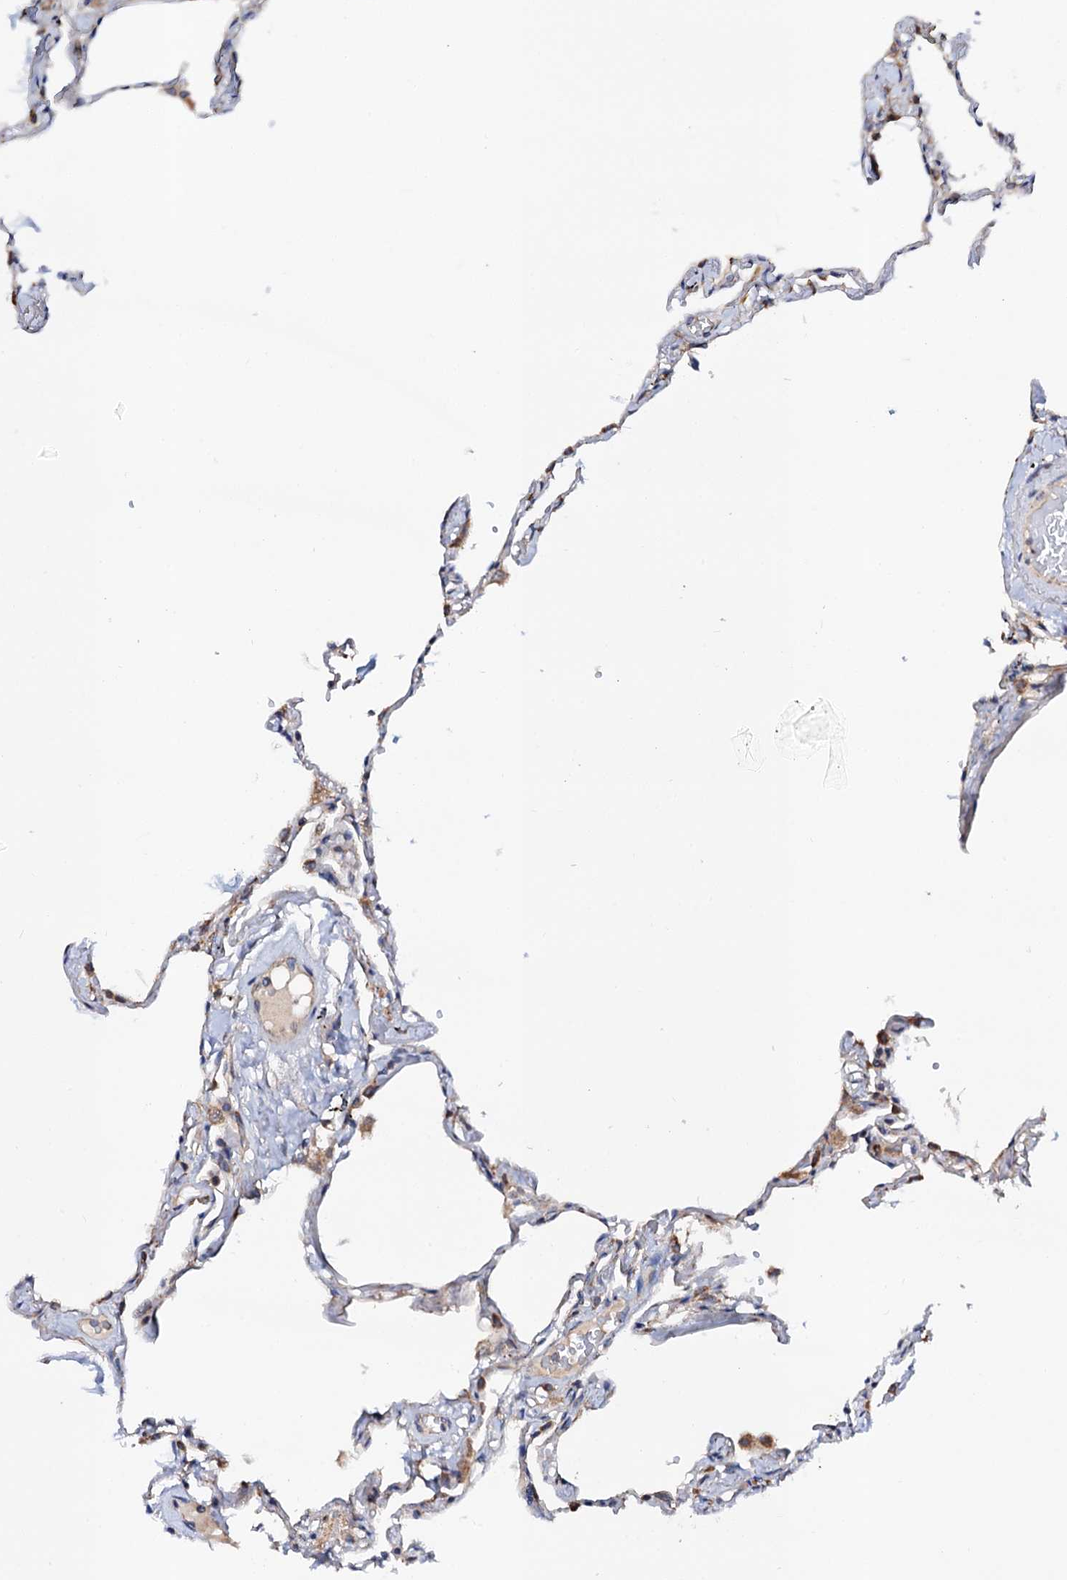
{"staining": {"intensity": "moderate", "quantity": "<25%", "location": "cytoplasmic/membranous"}, "tissue": "lung", "cell_type": "Alveolar cells", "image_type": "normal", "snomed": [{"axis": "morphology", "description": "Normal tissue, NOS"}, {"axis": "topography", "description": "Lung"}], "caption": "Alveolar cells demonstrate low levels of moderate cytoplasmic/membranous positivity in about <25% of cells in benign human lung.", "gene": "UBE3C", "patient": {"sex": "female", "age": 67}}